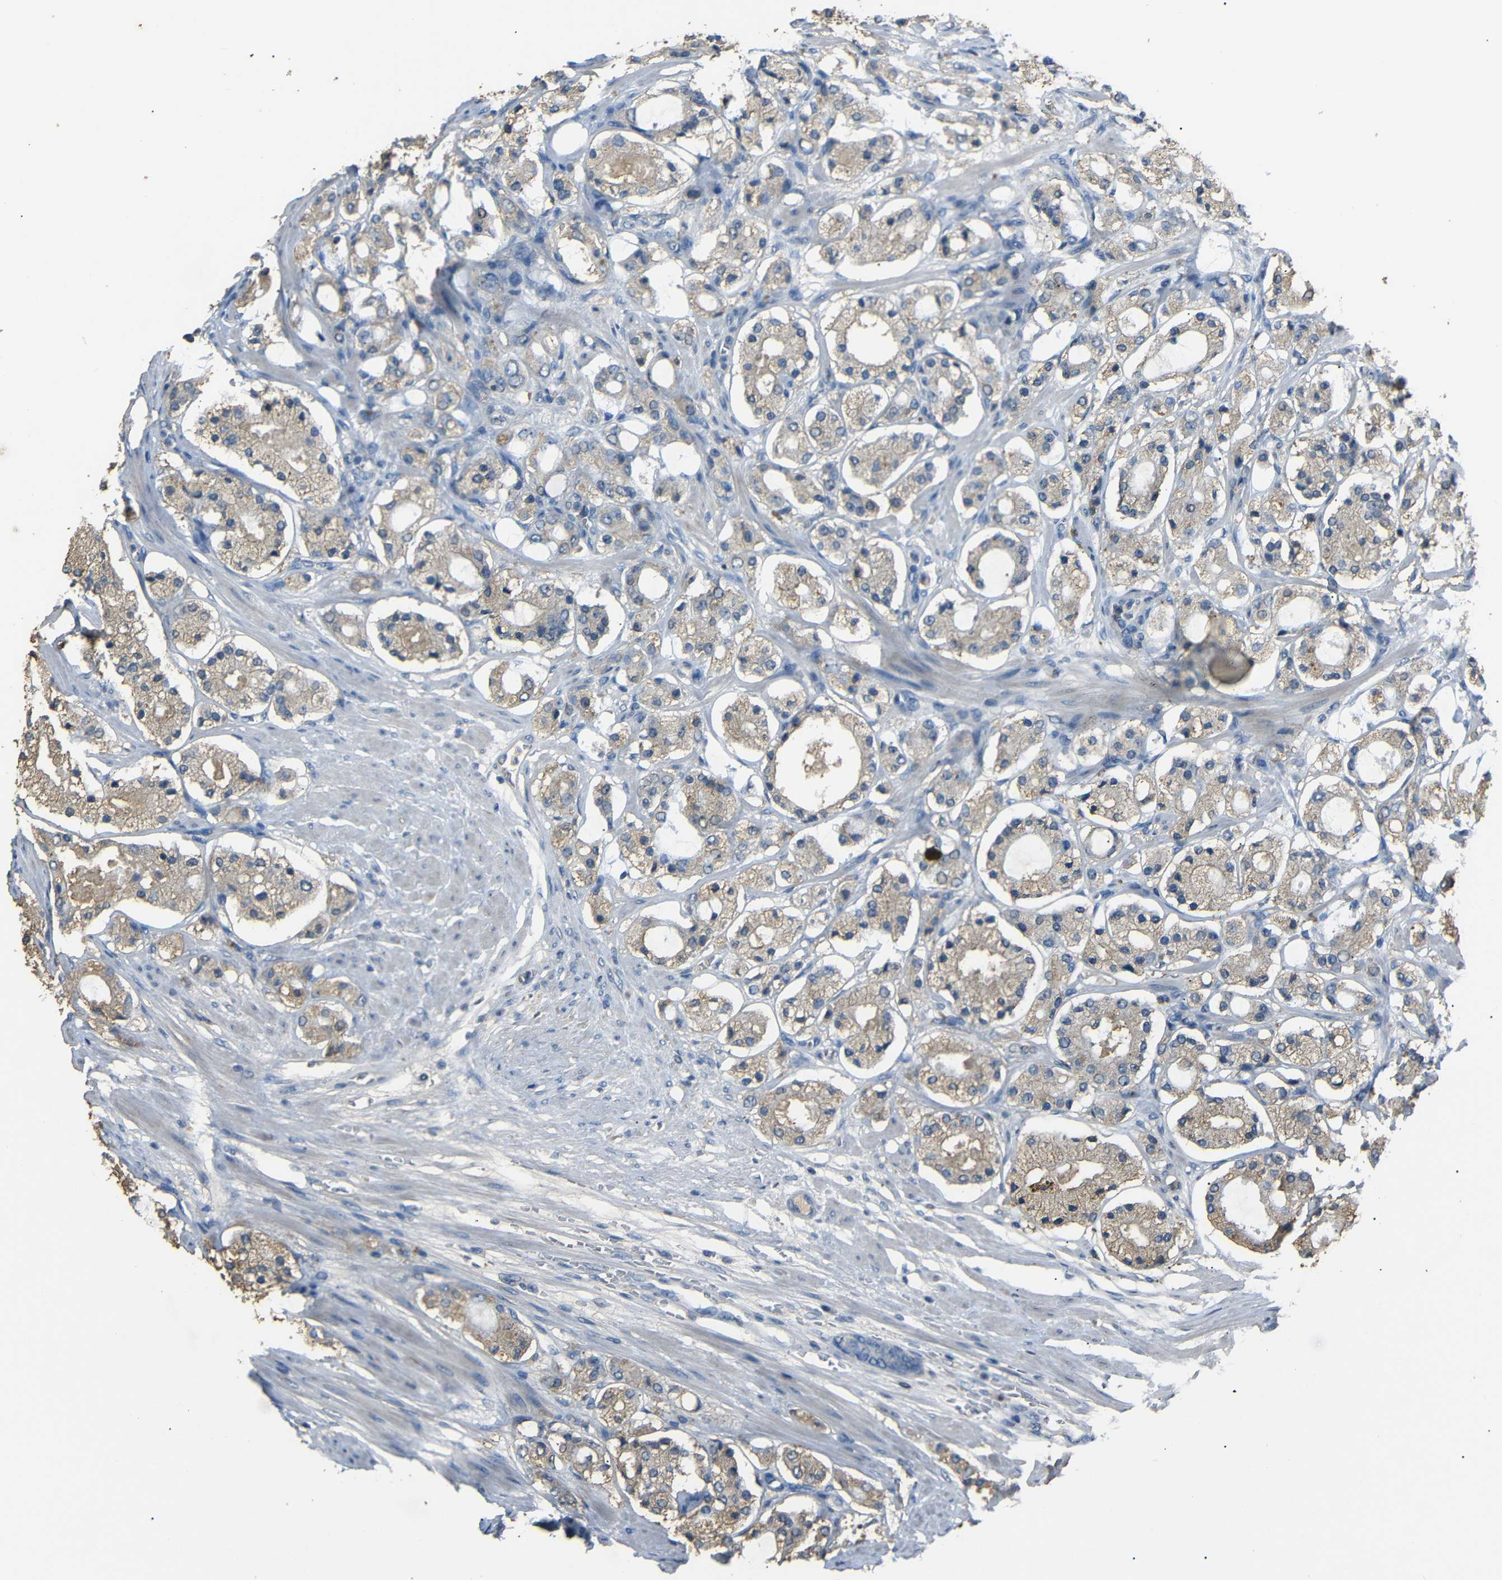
{"staining": {"intensity": "weak", "quantity": "25%-75%", "location": "cytoplasmic/membranous"}, "tissue": "prostate cancer", "cell_type": "Tumor cells", "image_type": "cancer", "snomed": [{"axis": "morphology", "description": "Adenocarcinoma, High grade"}, {"axis": "topography", "description": "Prostate"}], "caption": "Immunohistochemistry (IHC) histopathology image of neoplastic tissue: adenocarcinoma (high-grade) (prostate) stained using IHC demonstrates low levels of weak protein expression localized specifically in the cytoplasmic/membranous of tumor cells, appearing as a cytoplasmic/membranous brown color.", "gene": "C6orf89", "patient": {"sex": "male", "age": 65}}